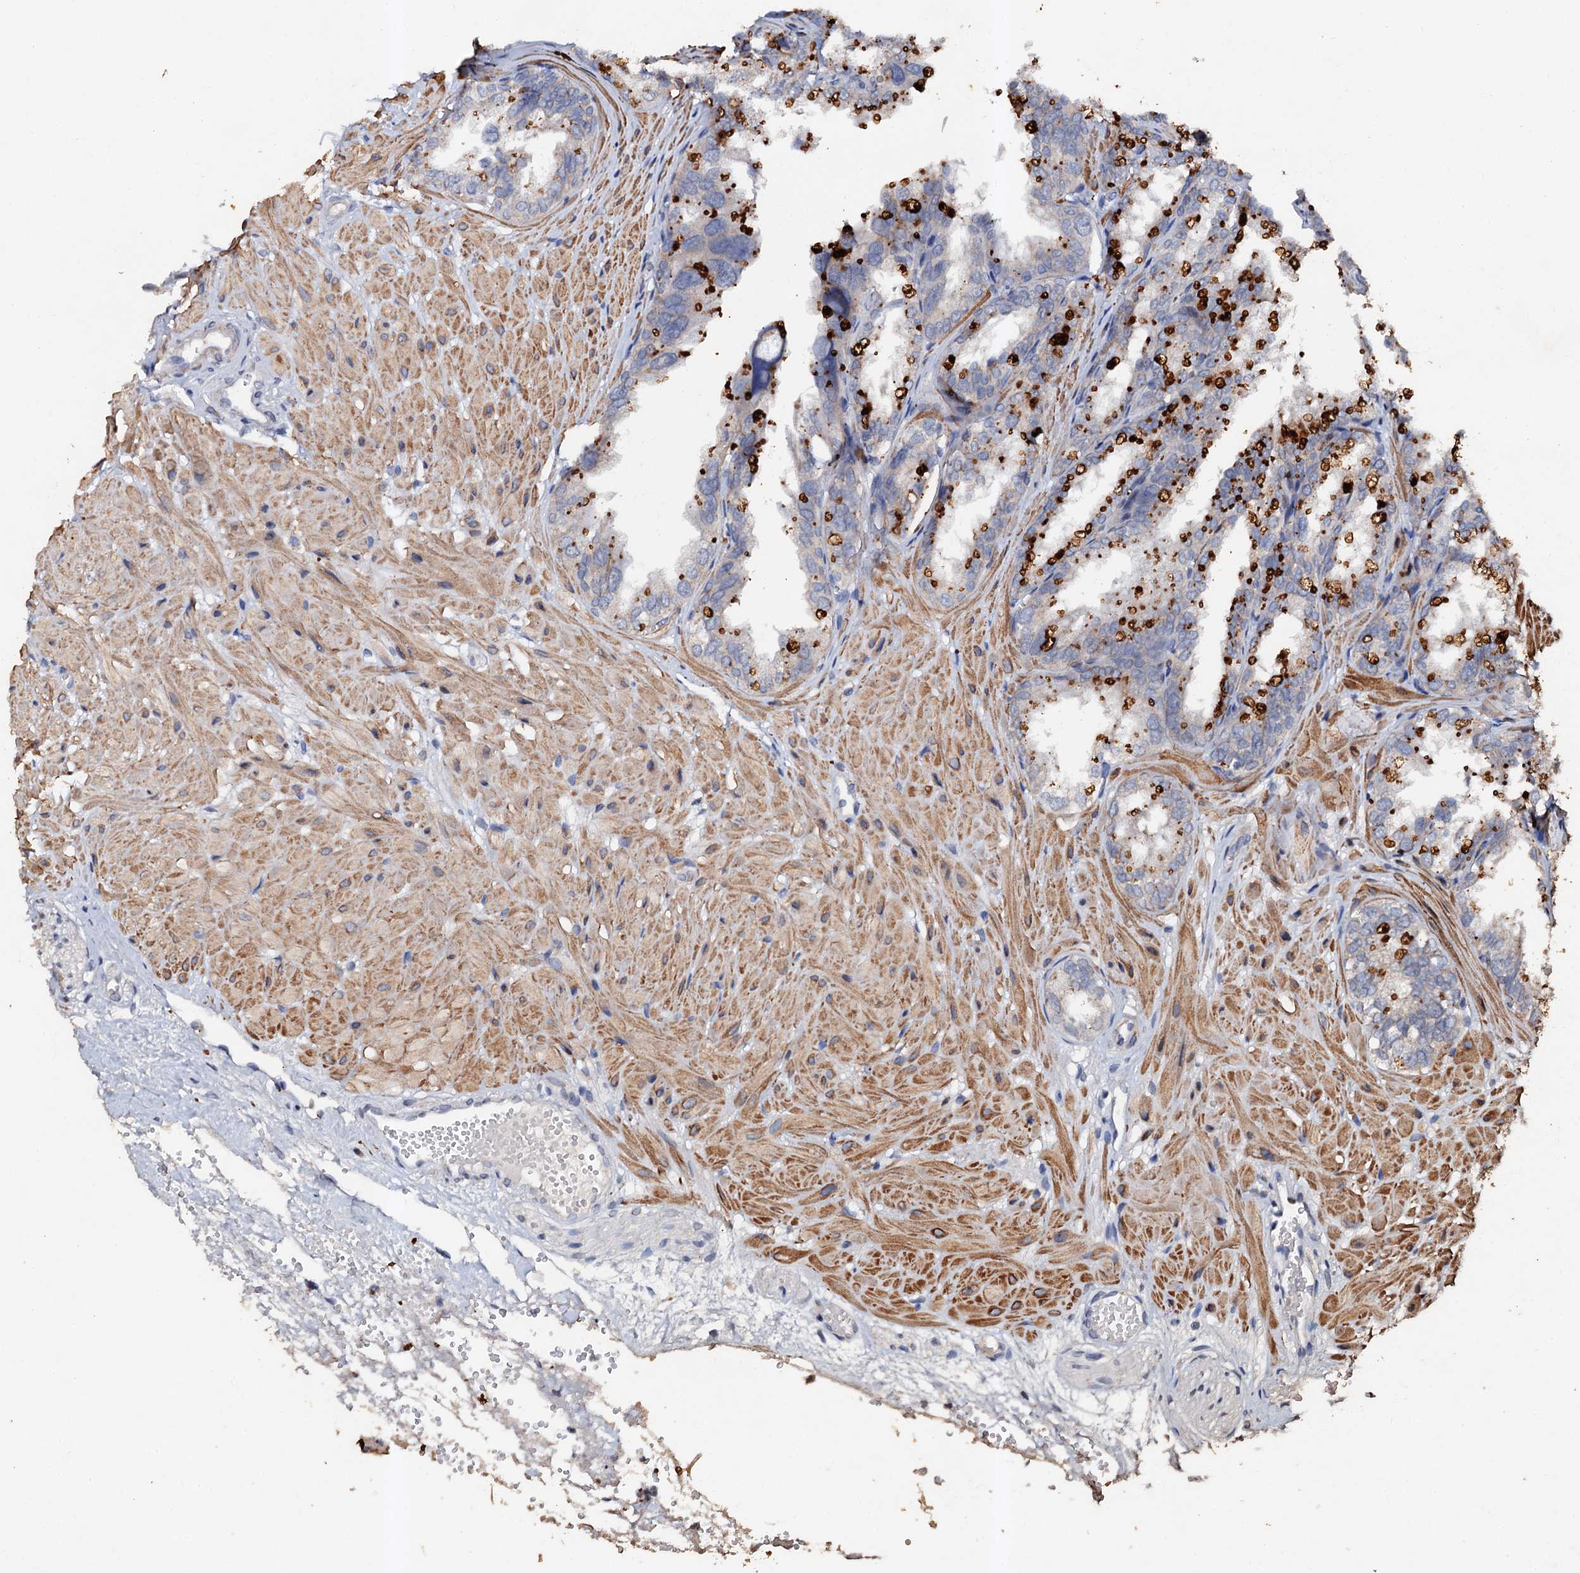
{"staining": {"intensity": "moderate", "quantity": ">75%", "location": "cytoplasmic/membranous"}, "tissue": "seminal vesicle", "cell_type": "Glandular cells", "image_type": "normal", "snomed": [{"axis": "morphology", "description": "Normal tissue, NOS"}, {"axis": "topography", "description": "Prostate"}, {"axis": "topography", "description": "Seminal veicle"}], "caption": "IHC of normal seminal vesicle shows medium levels of moderate cytoplasmic/membranous expression in approximately >75% of glandular cells.", "gene": "VPS36", "patient": {"sex": "male", "age": 51}}